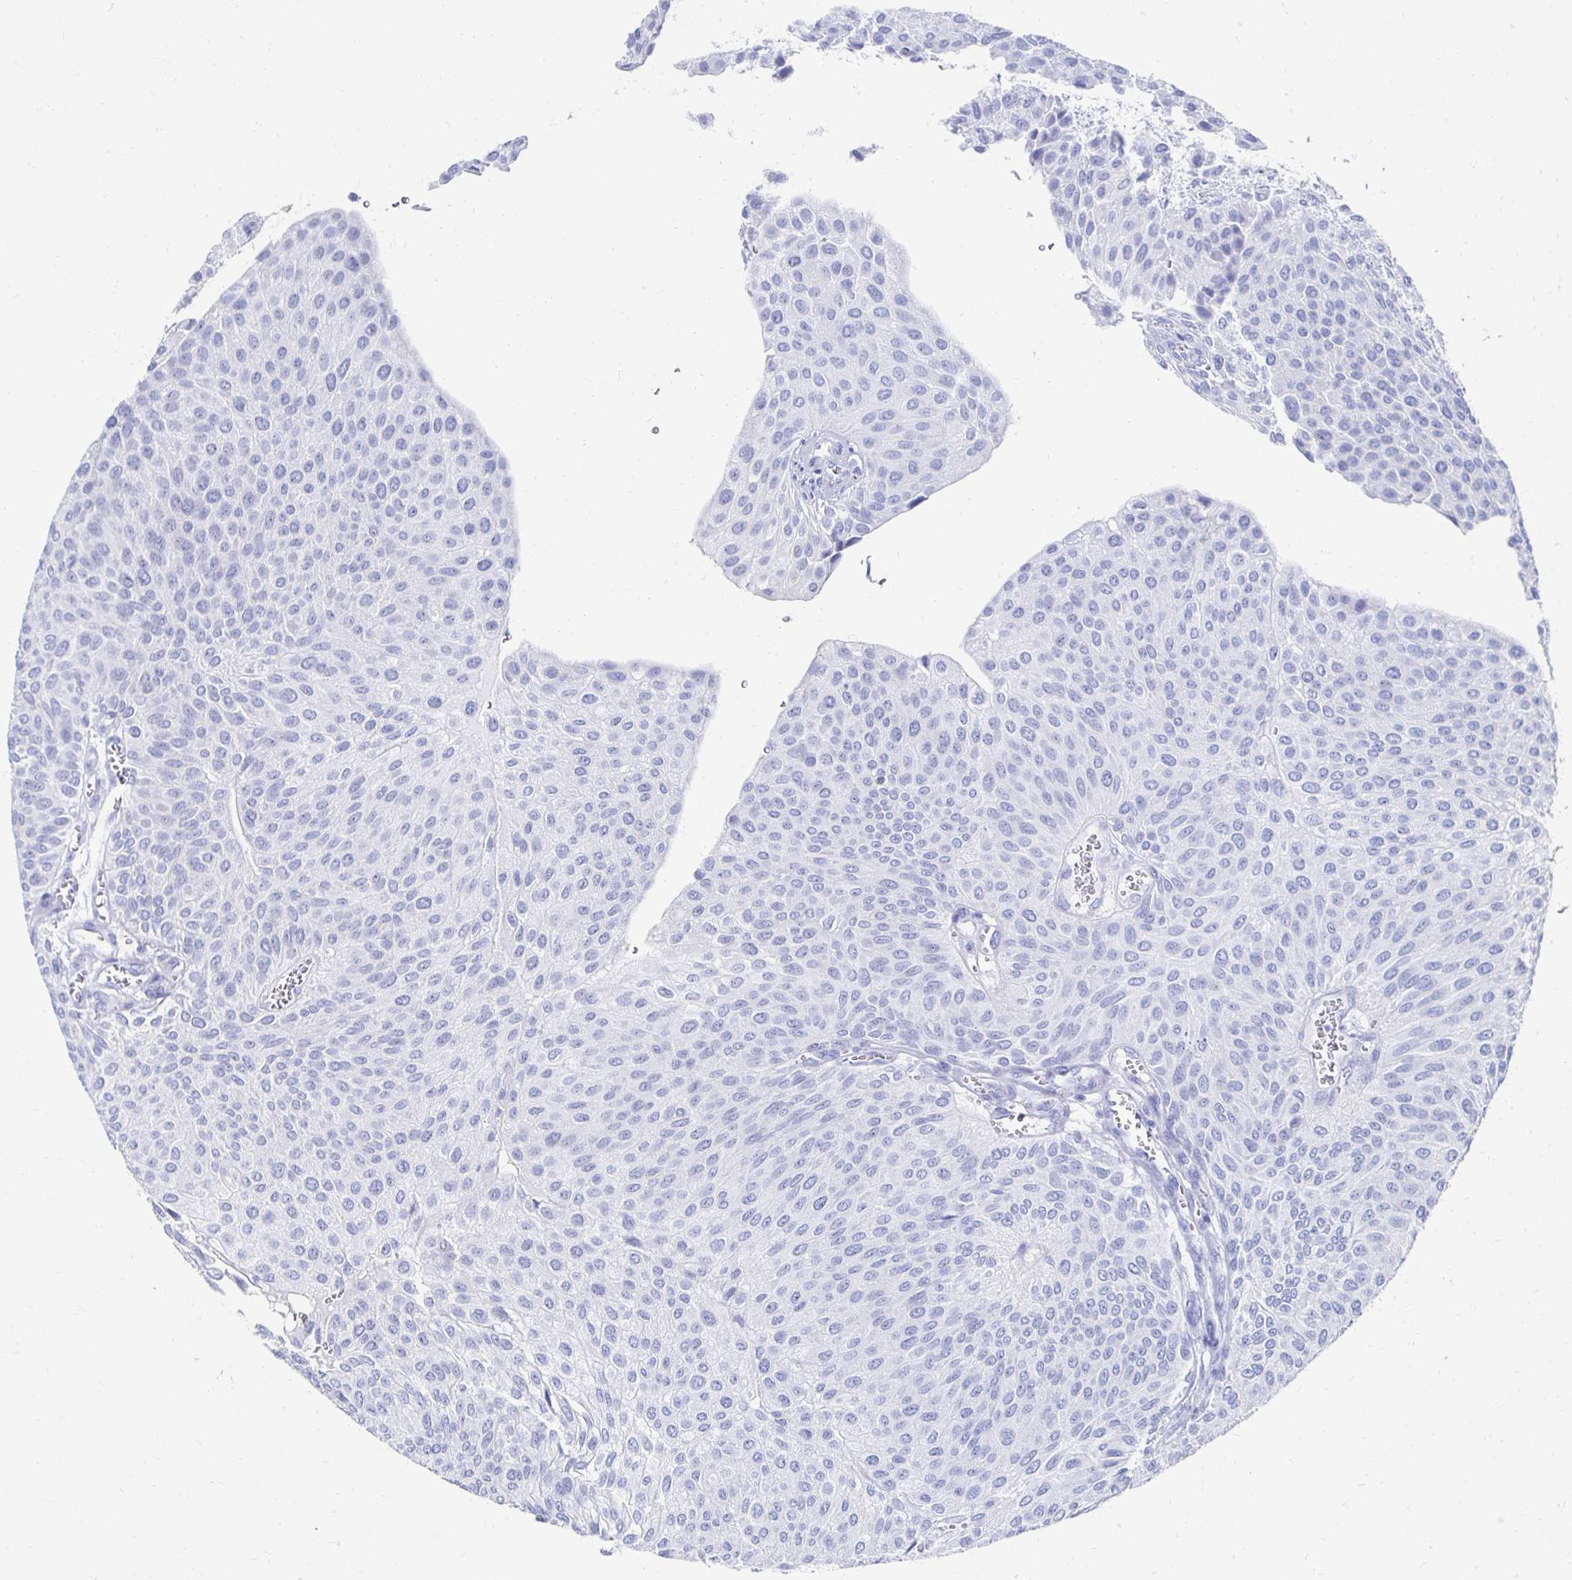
{"staining": {"intensity": "negative", "quantity": "none", "location": "none"}, "tissue": "urothelial cancer", "cell_type": "Tumor cells", "image_type": "cancer", "snomed": [{"axis": "morphology", "description": "Urothelial carcinoma, NOS"}, {"axis": "topography", "description": "Urinary bladder"}], "caption": "Urothelial cancer stained for a protein using immunohistochemistry displays no expression tumor cells.", "gene": "CST6", "patient": {"sex": "male", "age": 67}}